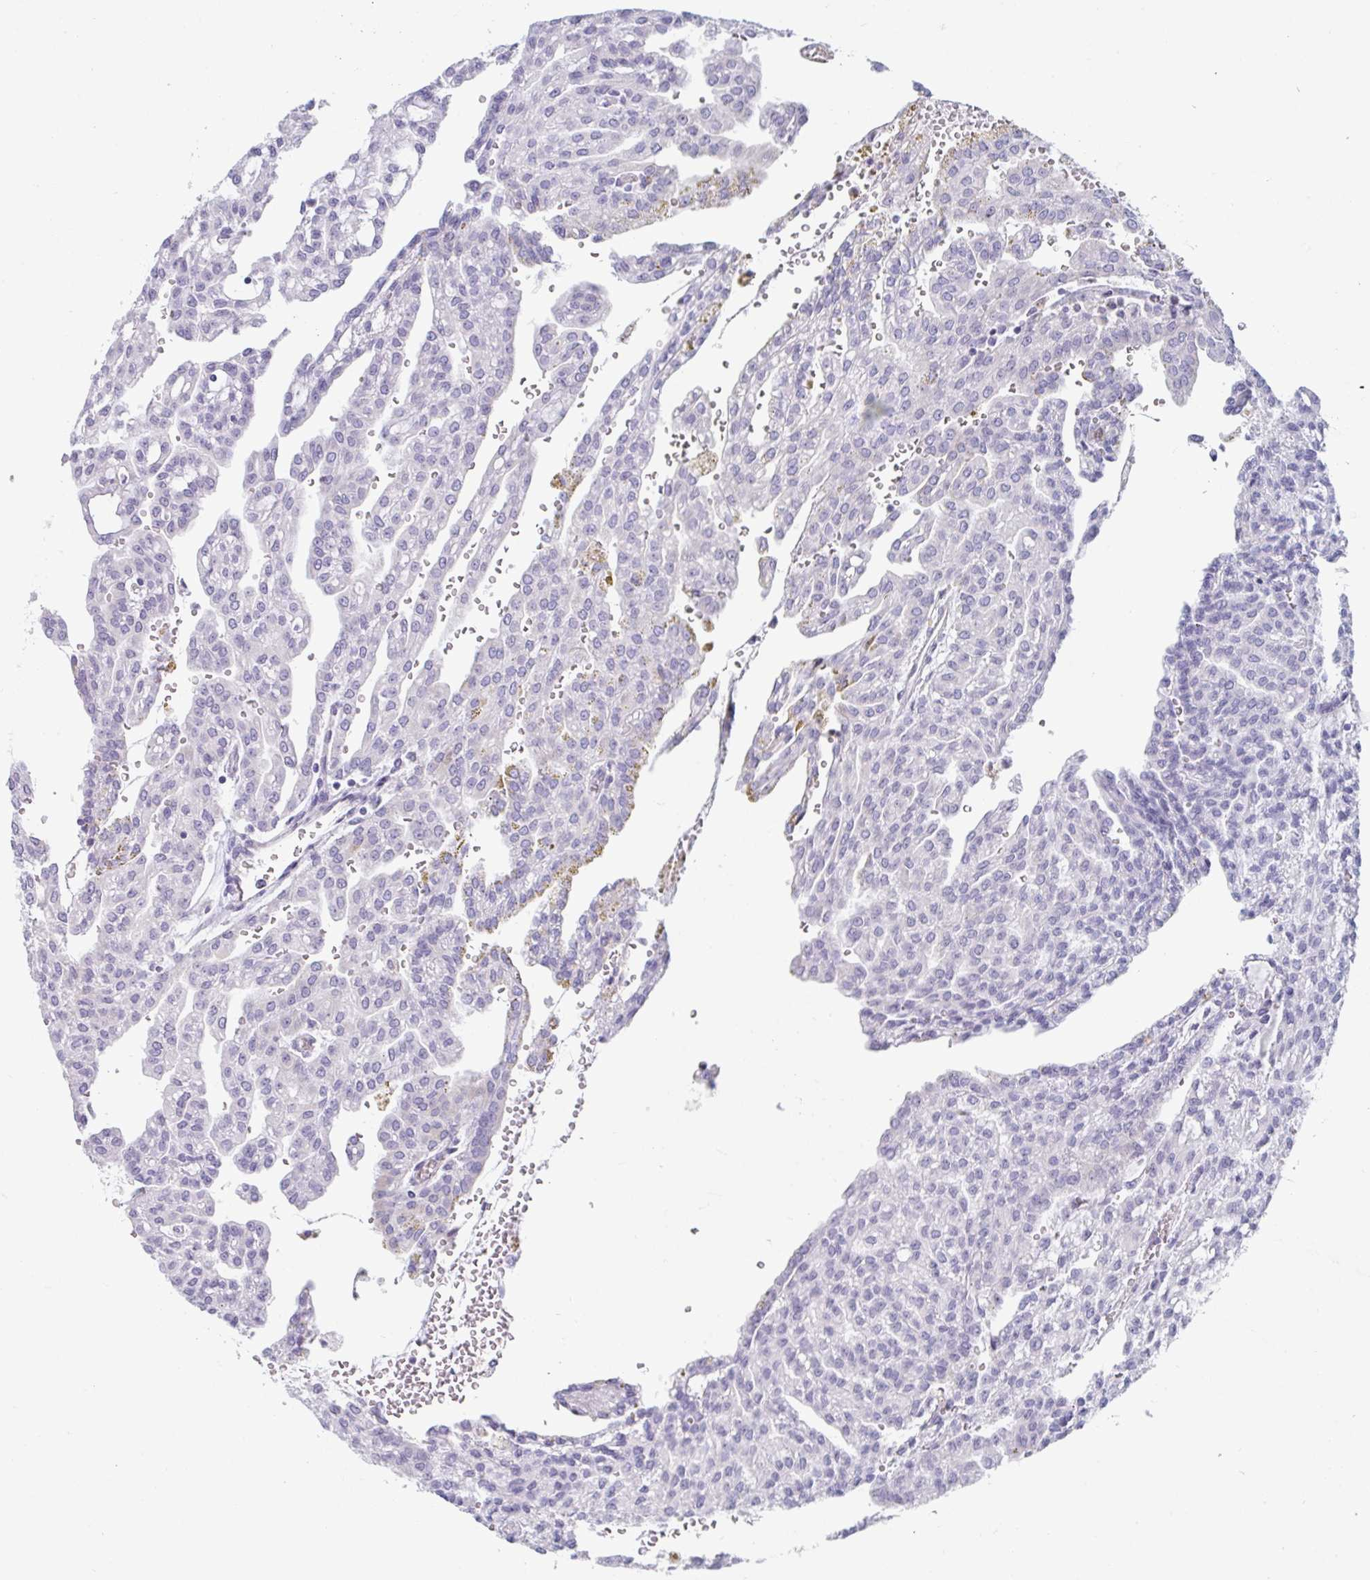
{"staining": {"intensity": "negative", "quantity": "none", "location": "none"}, "tissue": "renal cancer", "cell_type": "Tumor cells", "image_type": "cancer", "snomed": [{"axis": "morphology", "description": "Adenocarcinoma, NOS"}, {"axis": "topography", "description": "Kidney"}], "caption": "Immunohistochemistry micrograph of neoplastic tissue: renal cancer stained with DAB (3,3'-diaminobenzidine) reveals no significant protein positivity in tumor cells.", "gene": "SHROOM1", "patient": {"sex": "male", "age": 63}}